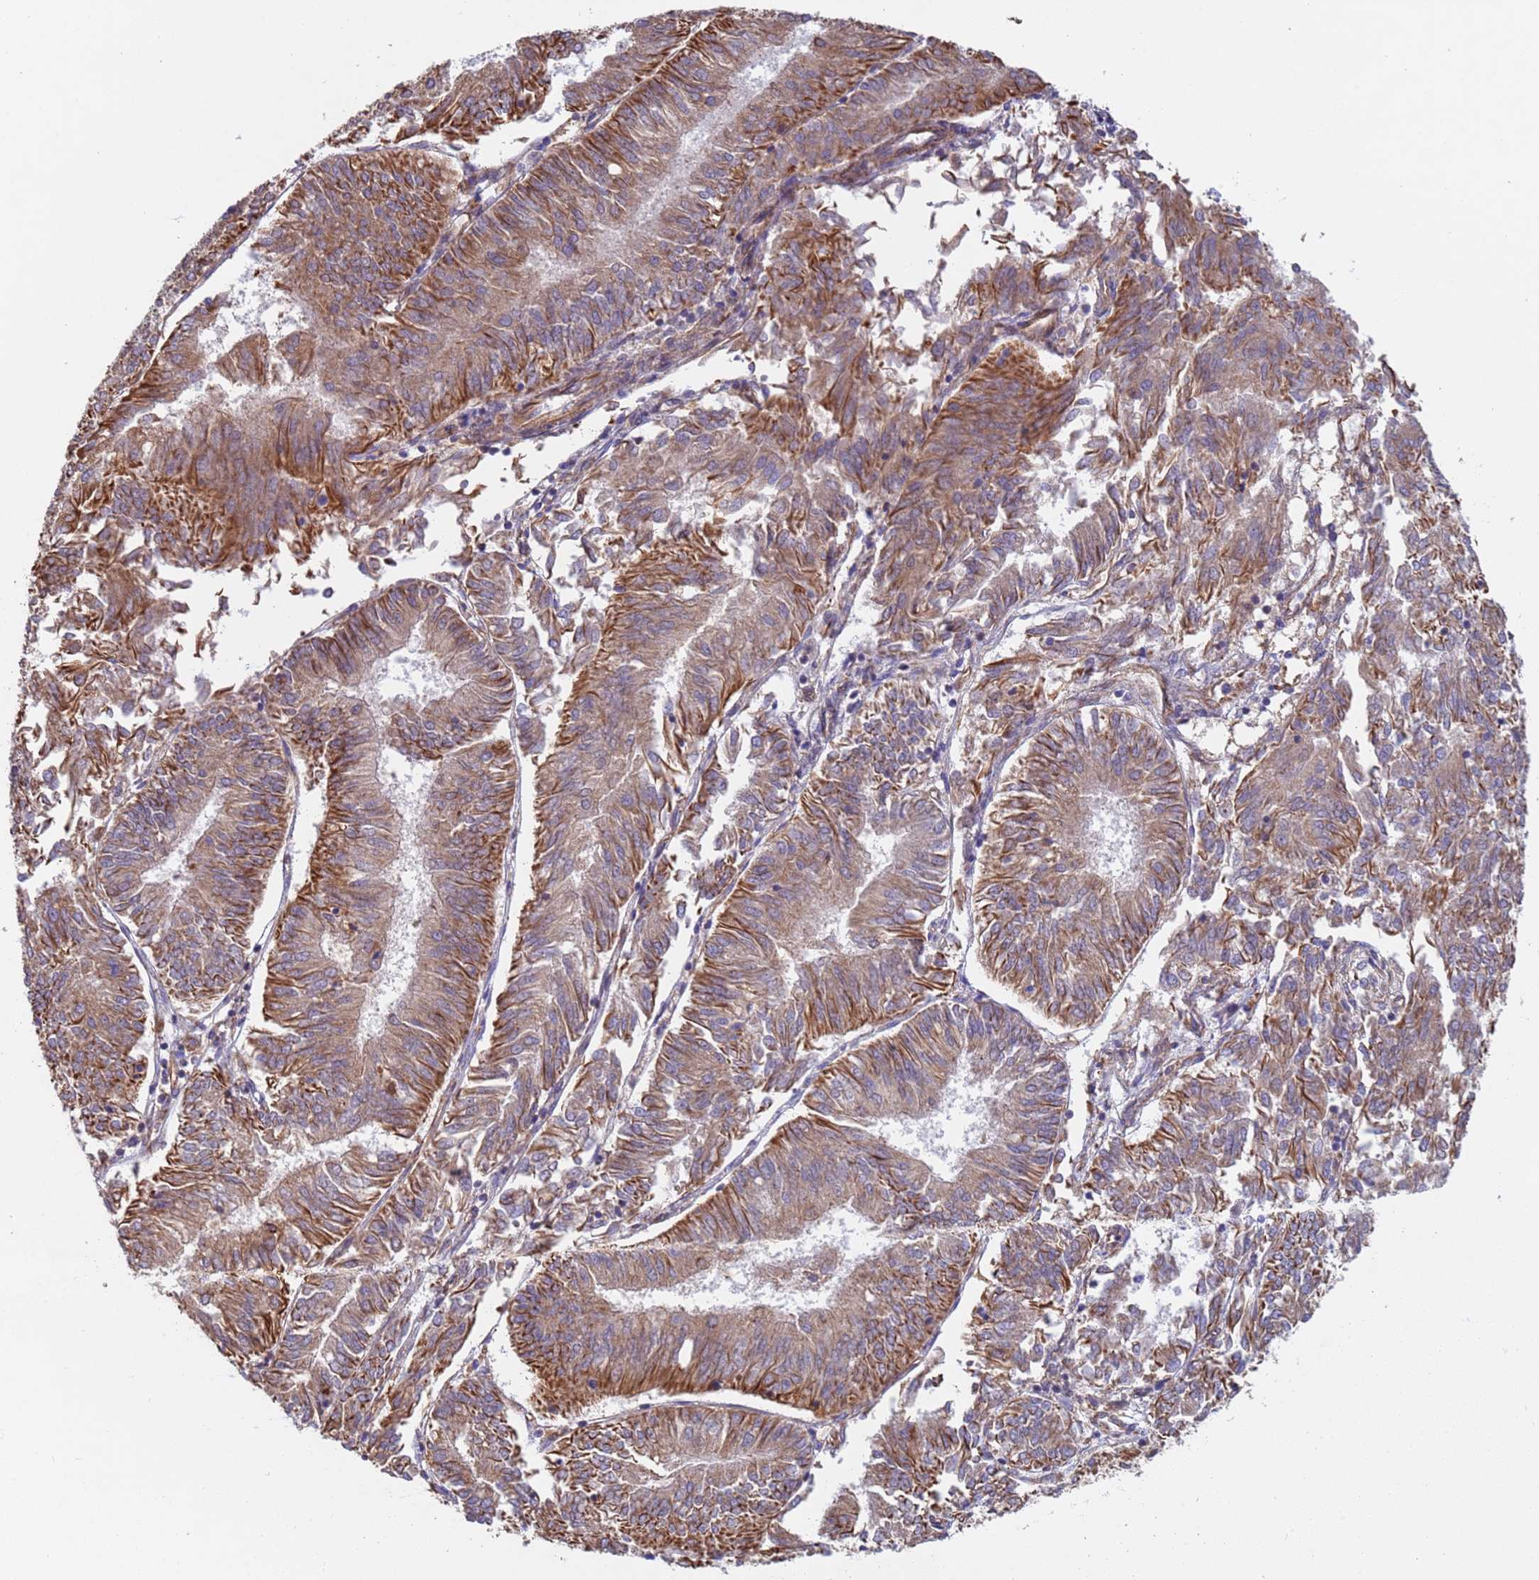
{"staining": {"intensity": "moderate", "quantity": ">75%", "location": "cytoplasmic/membranous"}, "tissue": "endometrial cancer", "cell_type": "Tumor cells", "image_type": "cancer", "snomed": [{"axis": "morphology", "description": "Adenocarcinoma, NOS"}, {"axis": "topography", "description": "Endometrium"}], "caption": "Adenocarcinoma (endometrial) tissue displays moderate cytoplasmic/membranous expression in about >75% of tumor cells", "gene": "NUDT12", "patient": {"sex": "female", "age": 58}}